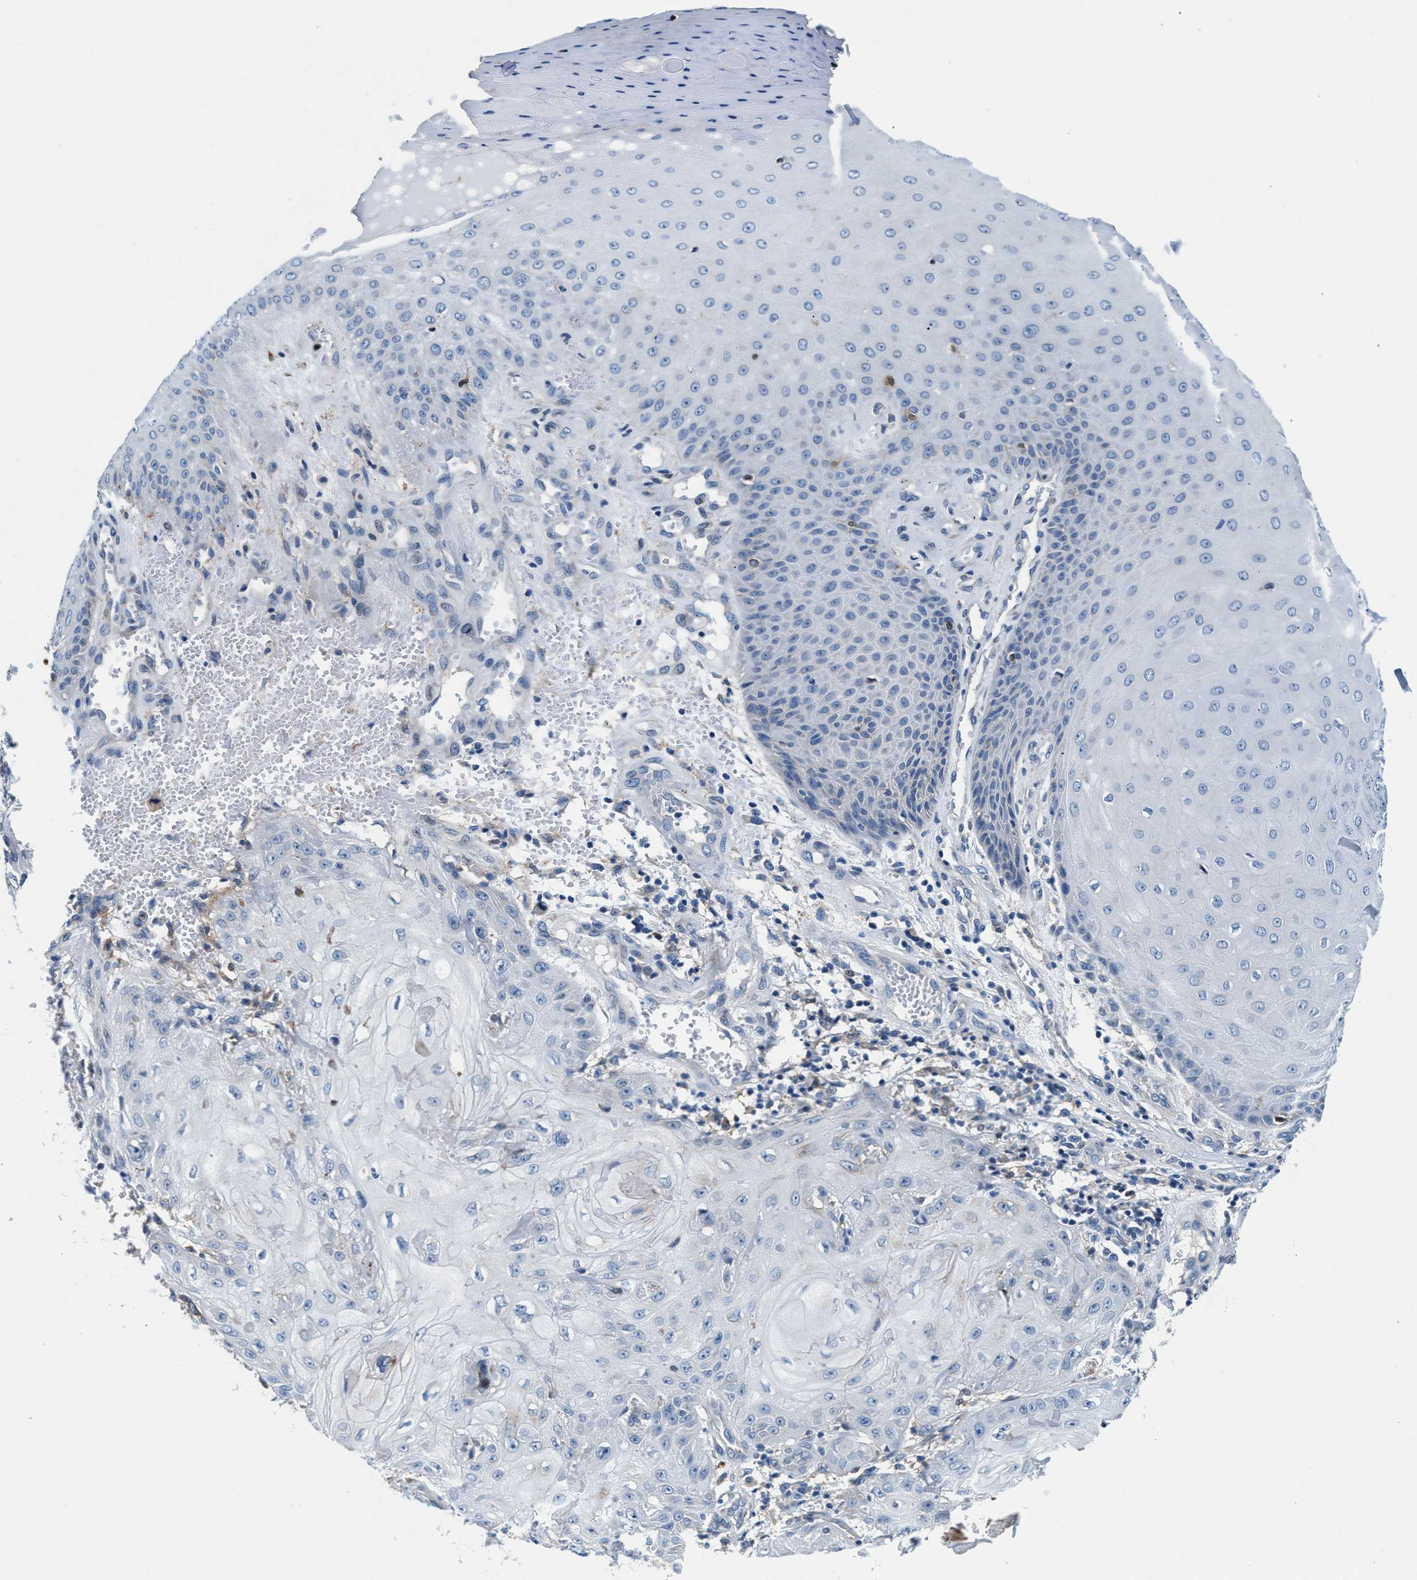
{"staining": {"intensity": "negative", "quantity": "none", "location": "none"}, "tissue": "skin cancer", "cell_type": "Tumor cells", "image_type": "cancer", "snomed": [{"axis": "morphology", "description": "Squamous cell carcinoma, NOS"}, {"axis": "topography", "description": "Skin"}], "caption": "Tumor cells are negative for brown protein staining in skin squamous cell carcinoma.", "gene": "SLFN11", "patient": {"sex": "male", "age": 74}}